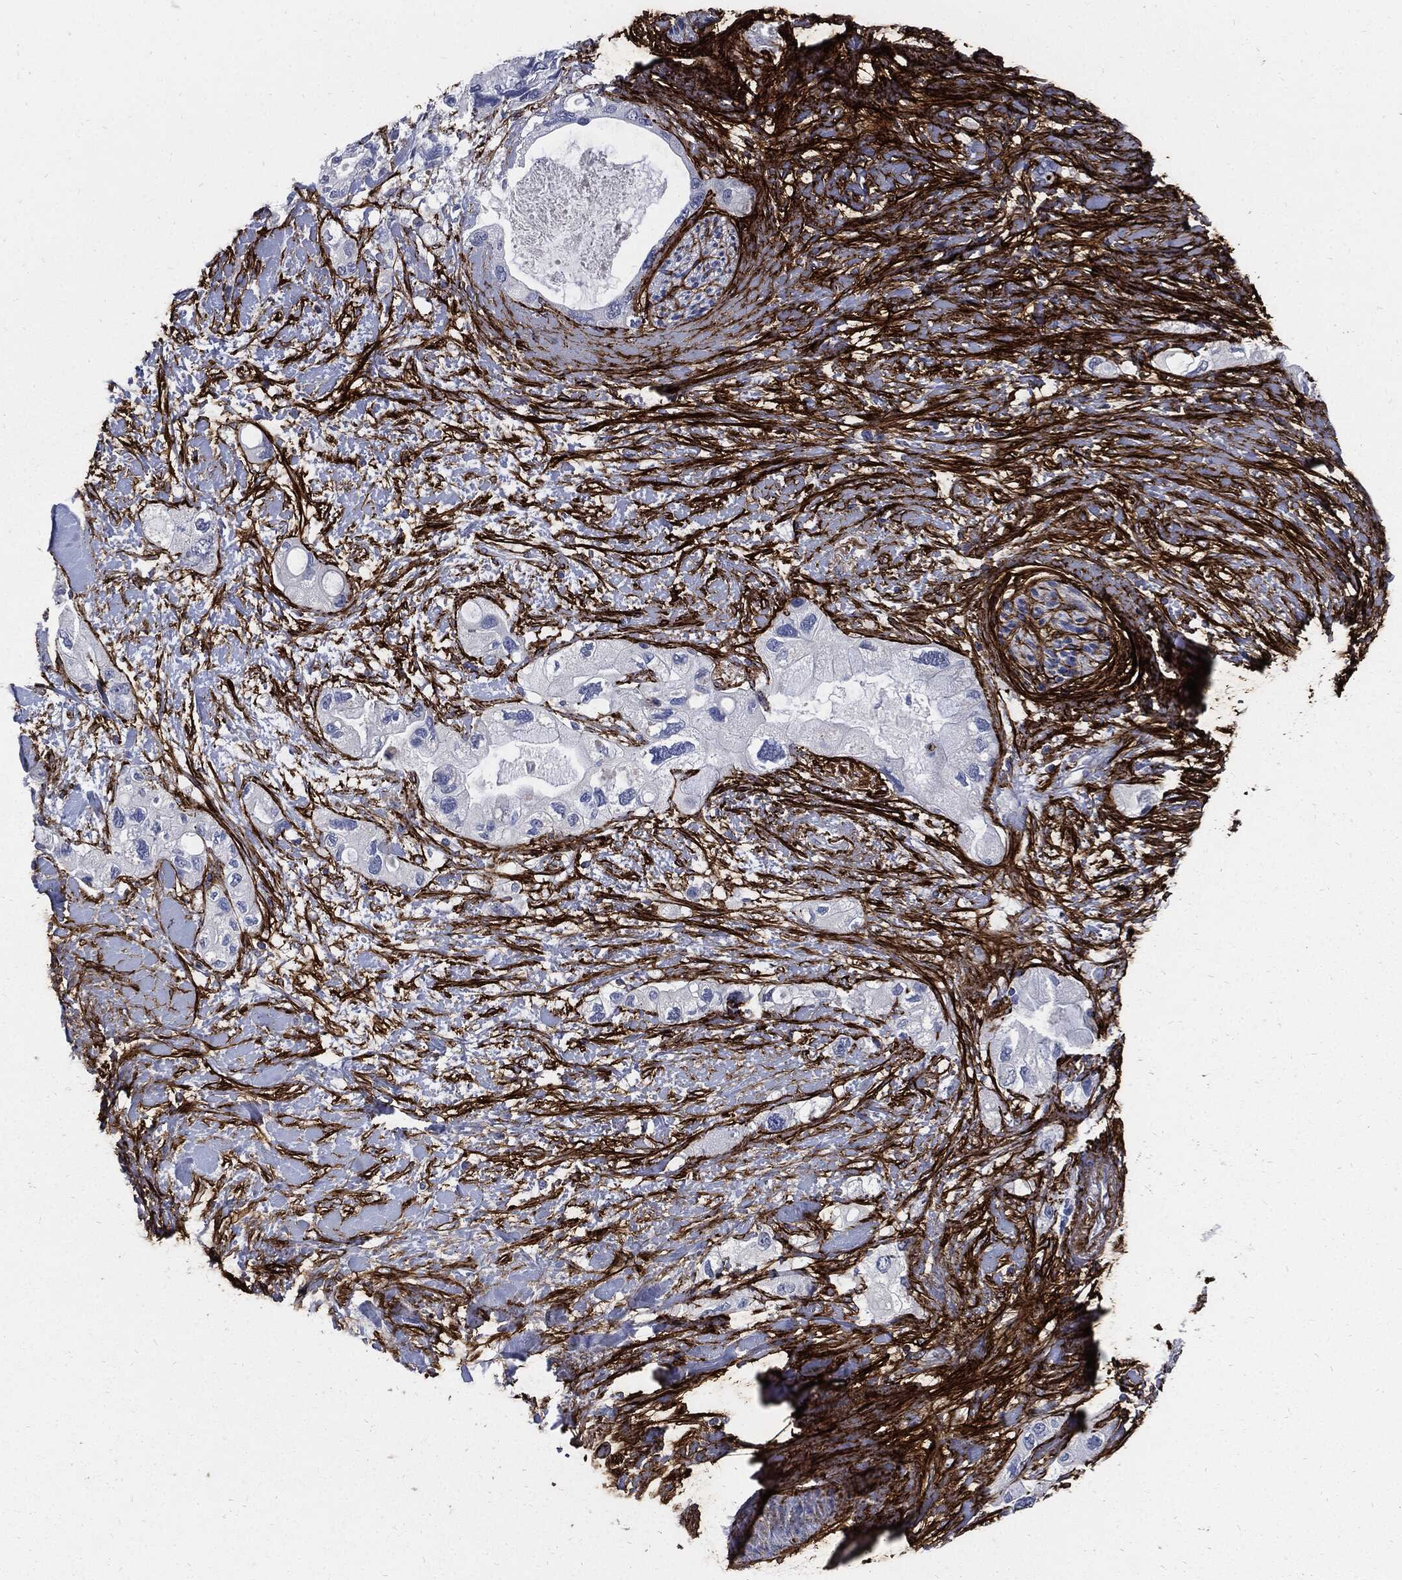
{"staining": {"intensity": "negative", "quantity": "none", "location": "none"}, "tissue": "pancreatic cancer", "cell_type": "Tumor cells", "image_type": "cancer", "snomed": [{"axis": "morphology", "description": "Adenocarcinoma, NOS"}, {"axis": "topography", "description": "Pancreas"}], "caption": "Pancreatic adenocarcinoma was stained to show a protein in brown. There is no significant positivity in tumor cells. (Stains: DAB (3,3'-diaminobenzidine) IHC with hematoxylin counter stain, Microscopy: brightfield microscopy at high magnification).", "gene": "FBN1", "patient": {"sex": "female", "age": 56}}